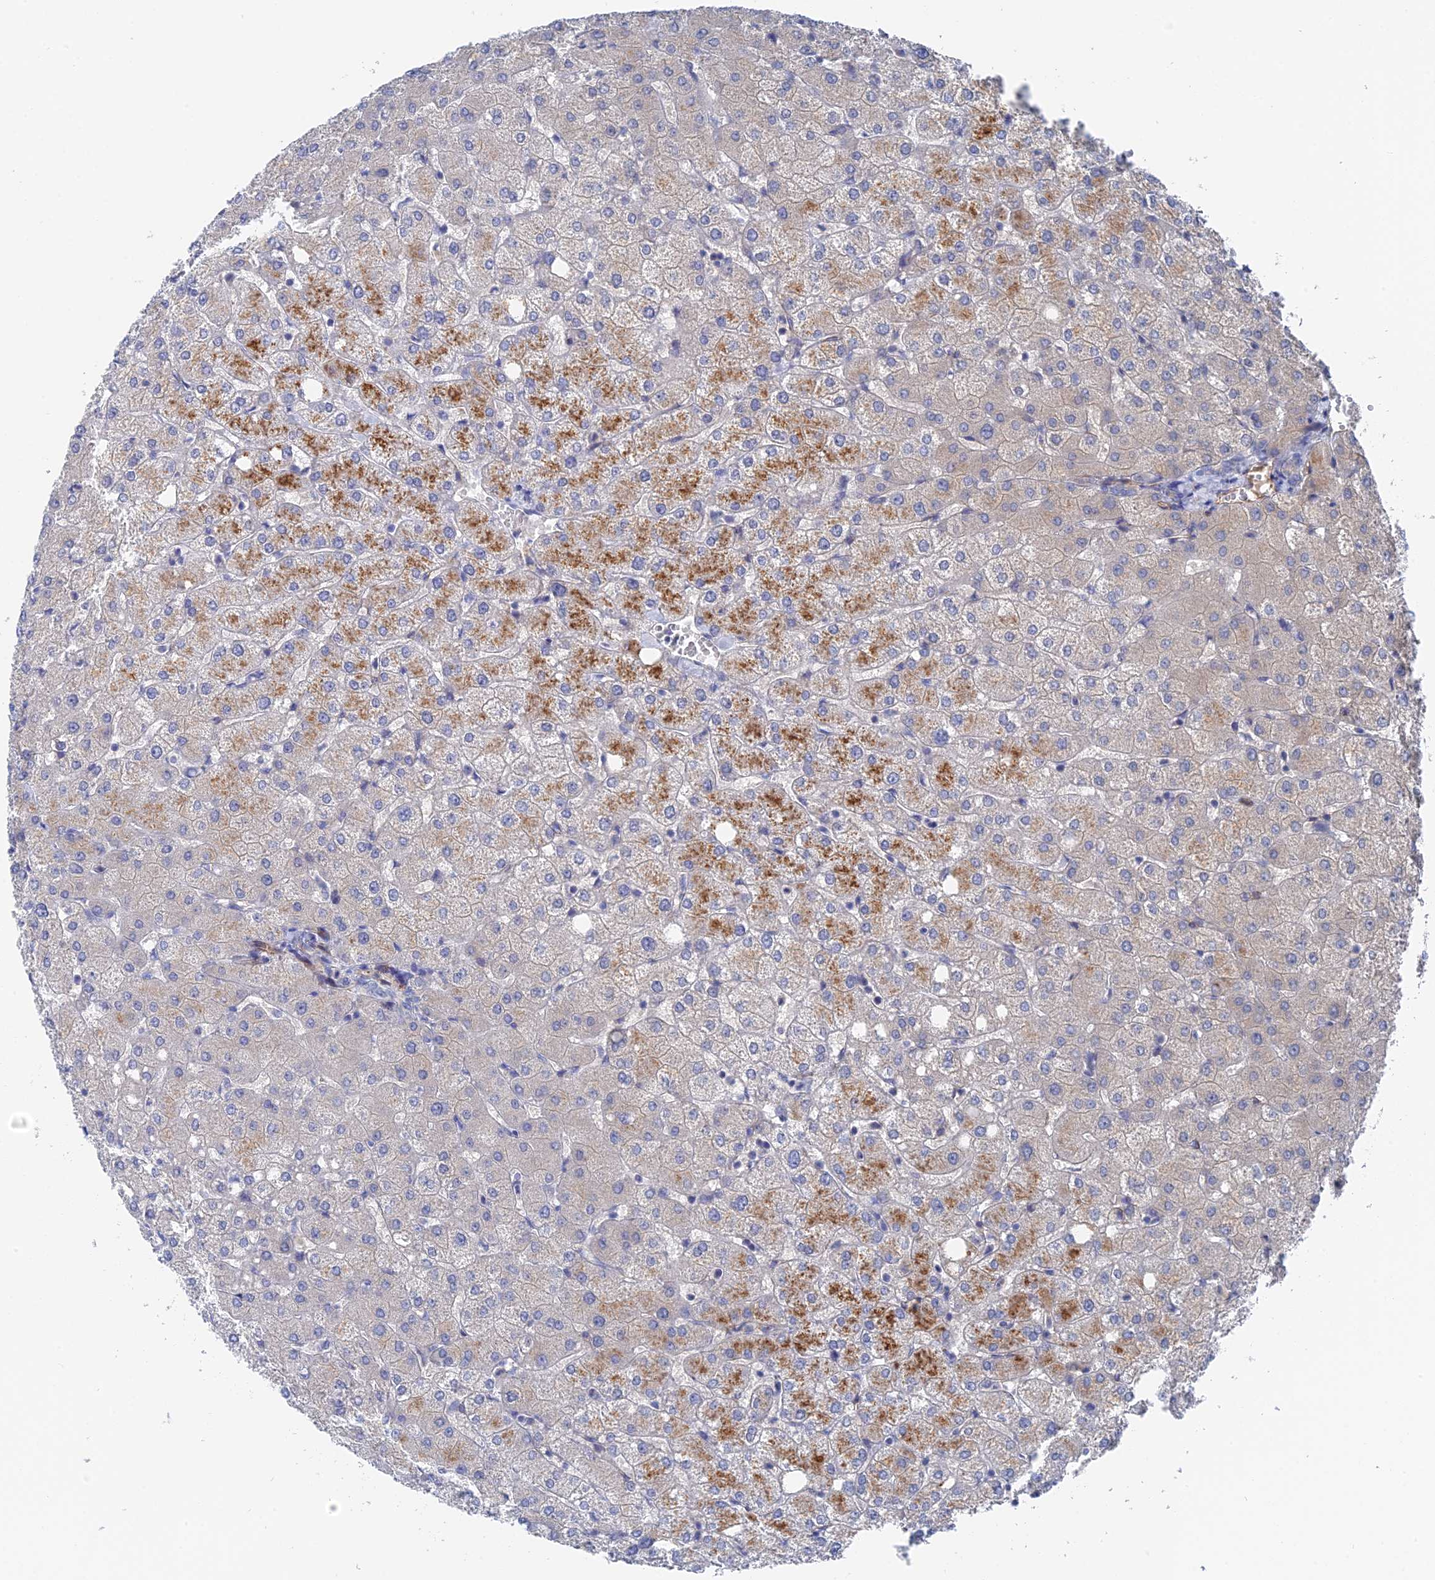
{"staining": {"intensity": "negative", "quantity": "none", "location": "none"}, "tissue": "liver", "cell_type": "Cholangiocytes", "image_type": "normal", "snomed": [{"axis": "morphology", "description": "Normal tissue, NOS"}, {"axis": "topography", "description": "Liver"}], "caption": "Immunohistochemistry (IHC) of unremarkable human liver exhibits no expression in cholangiocytes. The staining is performed using DAB brown chromogen with nuclei counter-stained in using hematoxylin.", "gene": "MTHFSD", "patient": {"sex": "female", "age": 54}}